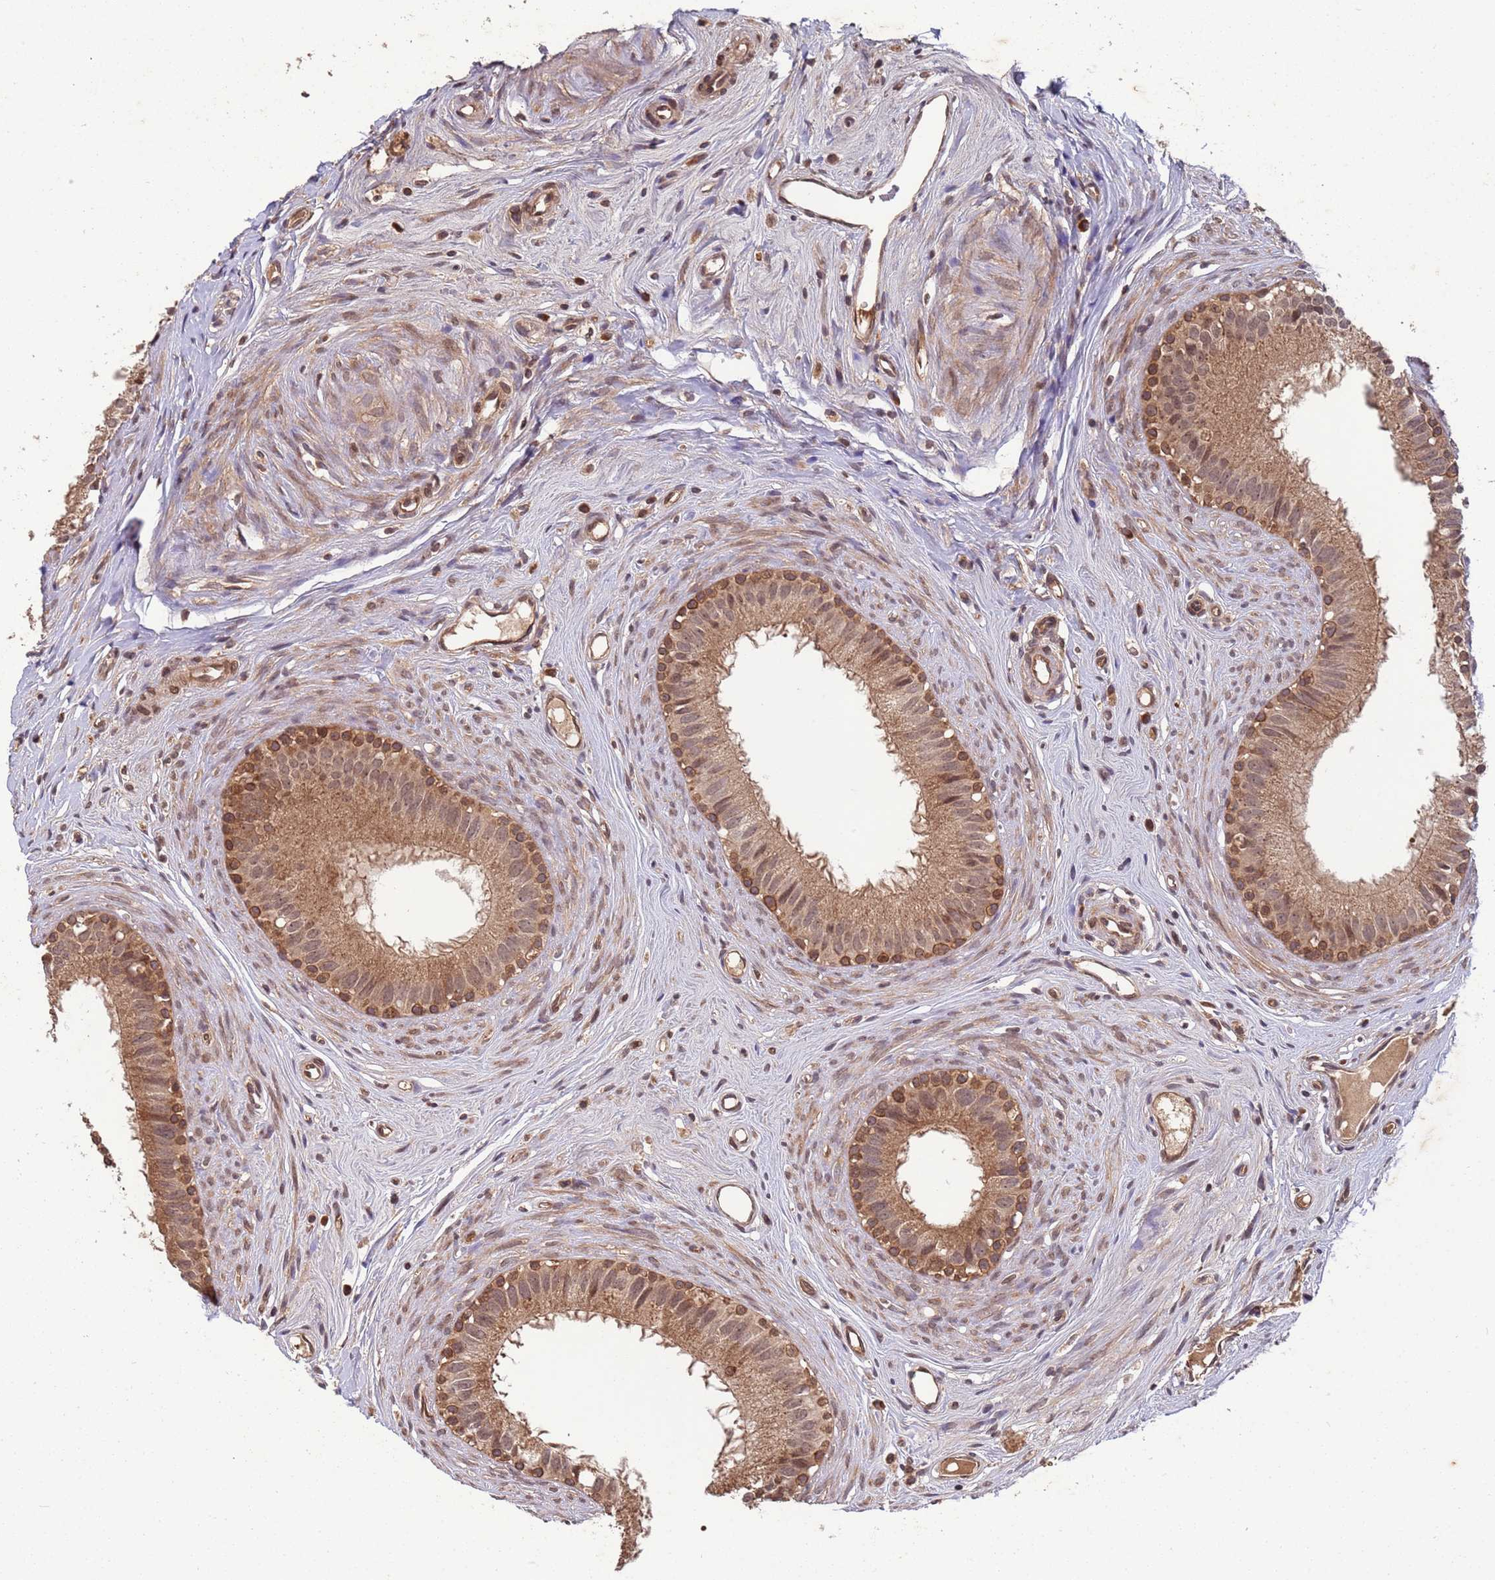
{"staining": {"intensity": "moderate", "quantity": ">75%", "location": "cytoplasmic/membranous"}, "tissue": "epididymis", "cell_type": "Glandular cells", "image_type": "normal", "snomed": [{"axis": "morphology", "description": "Normal tissue, NOS"}, {"axis": "topography", "description": "Epididymis"}], "caption": "The micrograph displays a brown stain indicating the presence of a protein in the cytoplasmic/membranous of glandular cells in epididymis. (Brightfield microscopy of DAB IHC at high magnification).", "gene": "ERI1", "patient": {"sex": "male", "age": 80}}